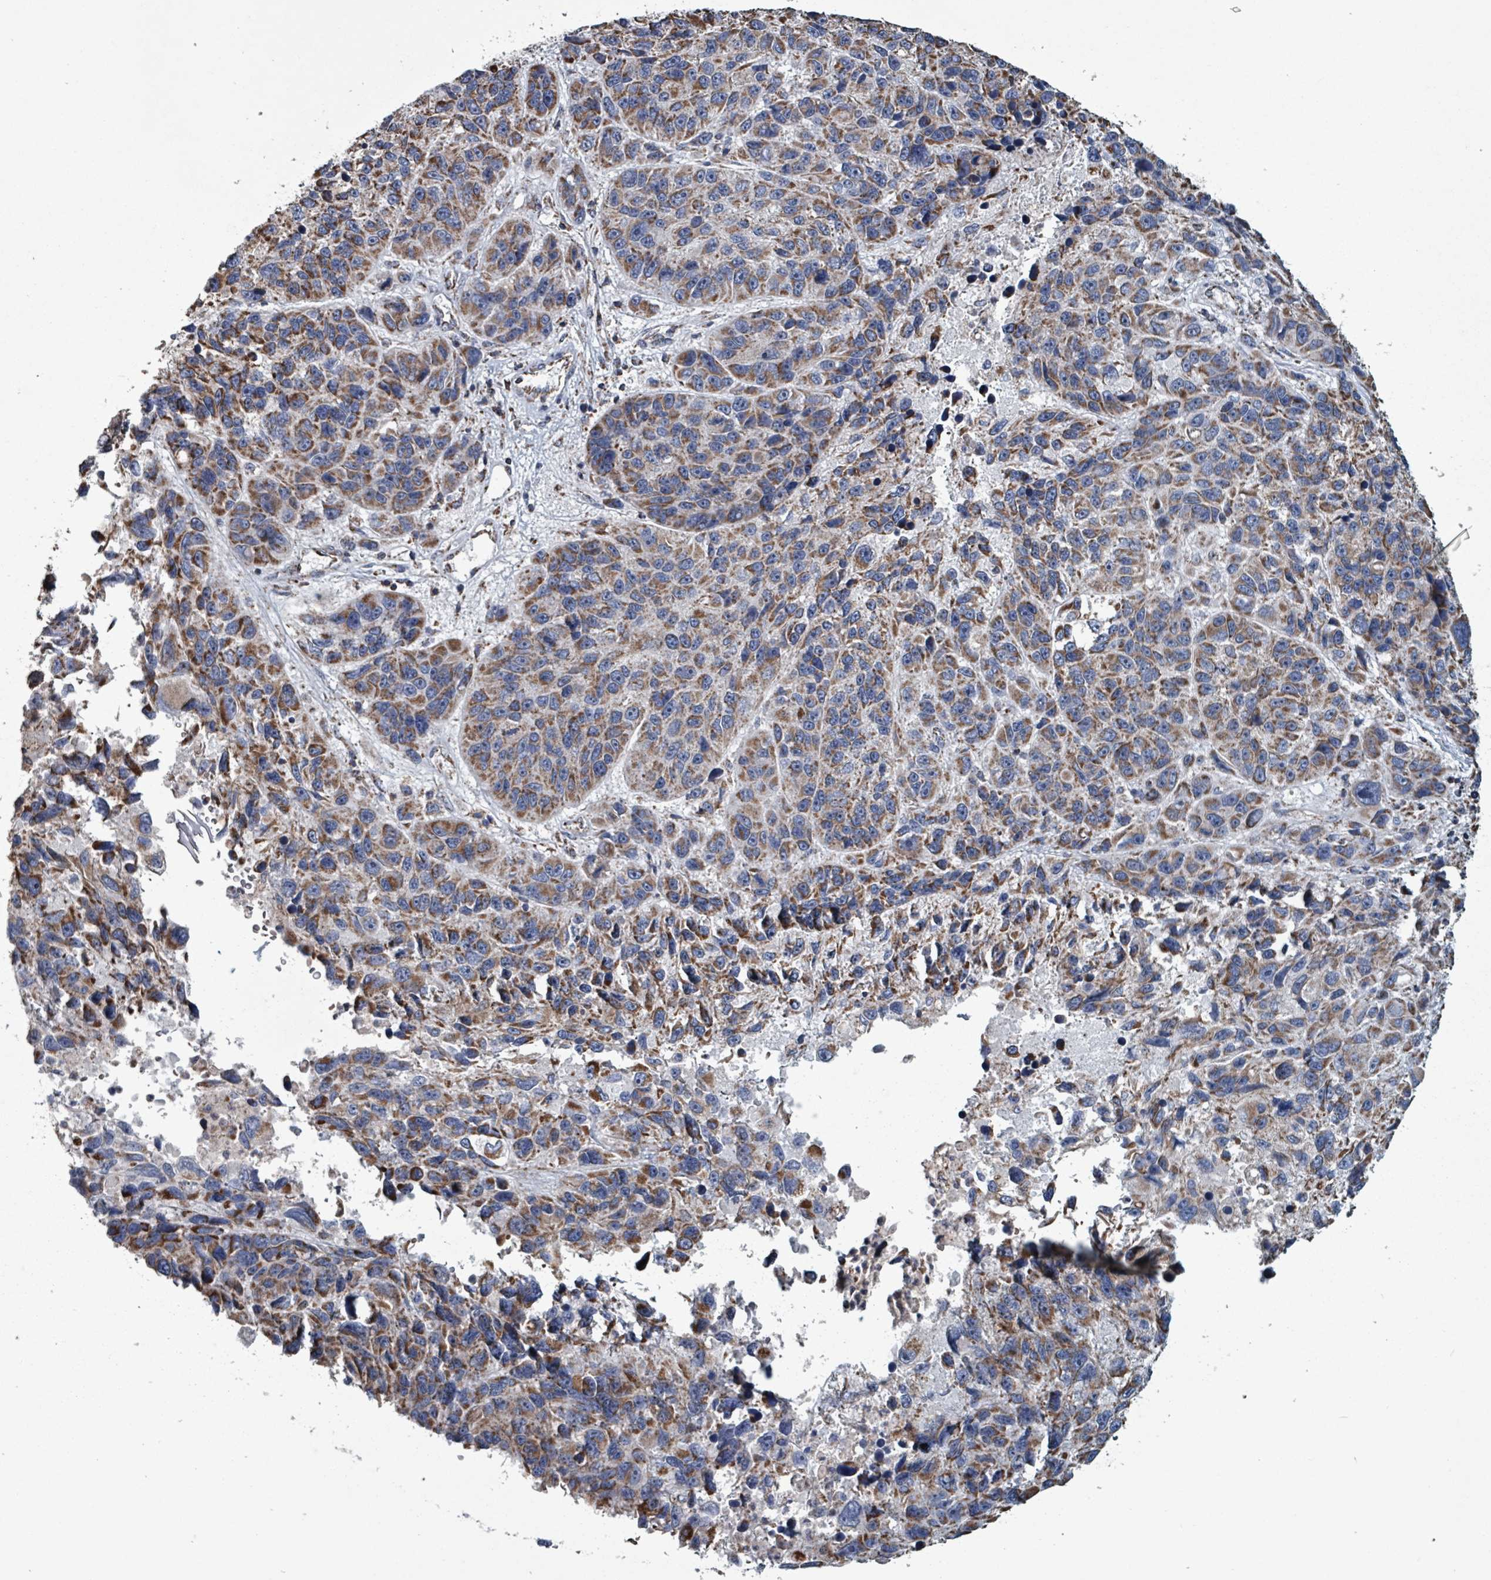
{"staining": {"intensity": "moderate", "quantity": ">75%", "location": "cytoplasmic/membranous"}, "tissue": "melanoma", "cell_type": "Tumor cells", "image_type": "cancer", "snomed": [{"axis": "morphology", "description": "Malignant melanoma, NOS"}, {"axis": "topography", "description": "Skin"}], "caption": "A micrograph showing moderate cytoplasmic/membranous staining in about >75% of tumor cells in melanoma, as visualized by brown immunohistochemical staining.", "gene": "ABHD18", "patient": {"sex": "male", "age": 53}}